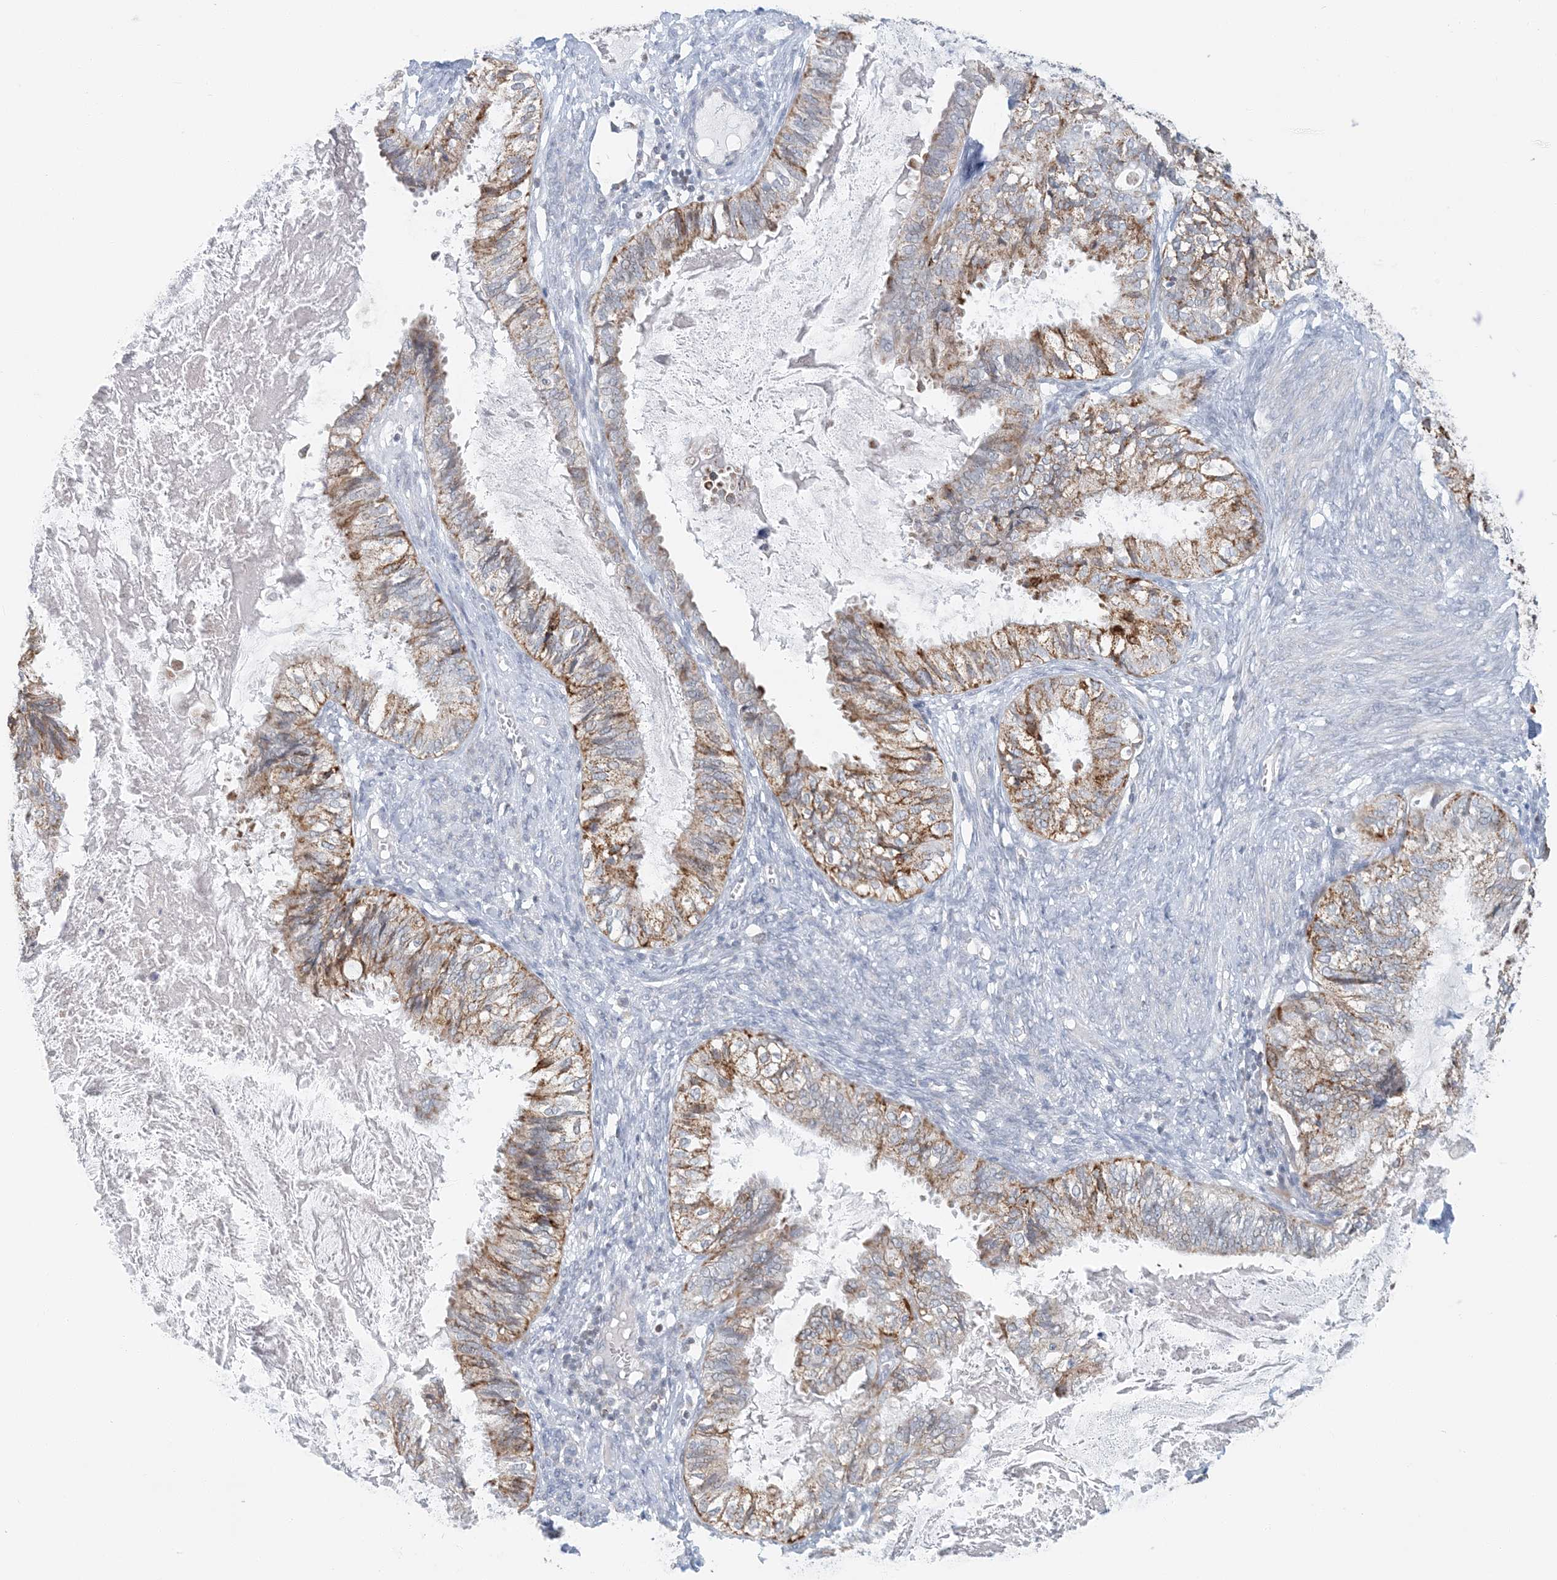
{"staining": {"intensity": "moderate", "quantity": ">75%", "location": "cytoplasmic/membranous"}, "tissue": "cervical cancer", "cell_type": "Tumor cells", "image_type": "cancer", "snomed": [{"axis": "morphology", "description": "Normal tissue, NOS"}, {"axis": "morphology", "description": "Adenocarcinoma, NOS"}, {"axis": "topography", "description": "Cervix"}, {"axis": "topography", "description": "Endometrium"}], "caption": "Immunohistochemical staining of human cervical adenocarcinoma exhibits medium levels of moderate cytoplasmic/membranous positivity in about >75% of tumor cells.", "gene": "BDH1", "patient": {"sex": "female", "age": 86}}